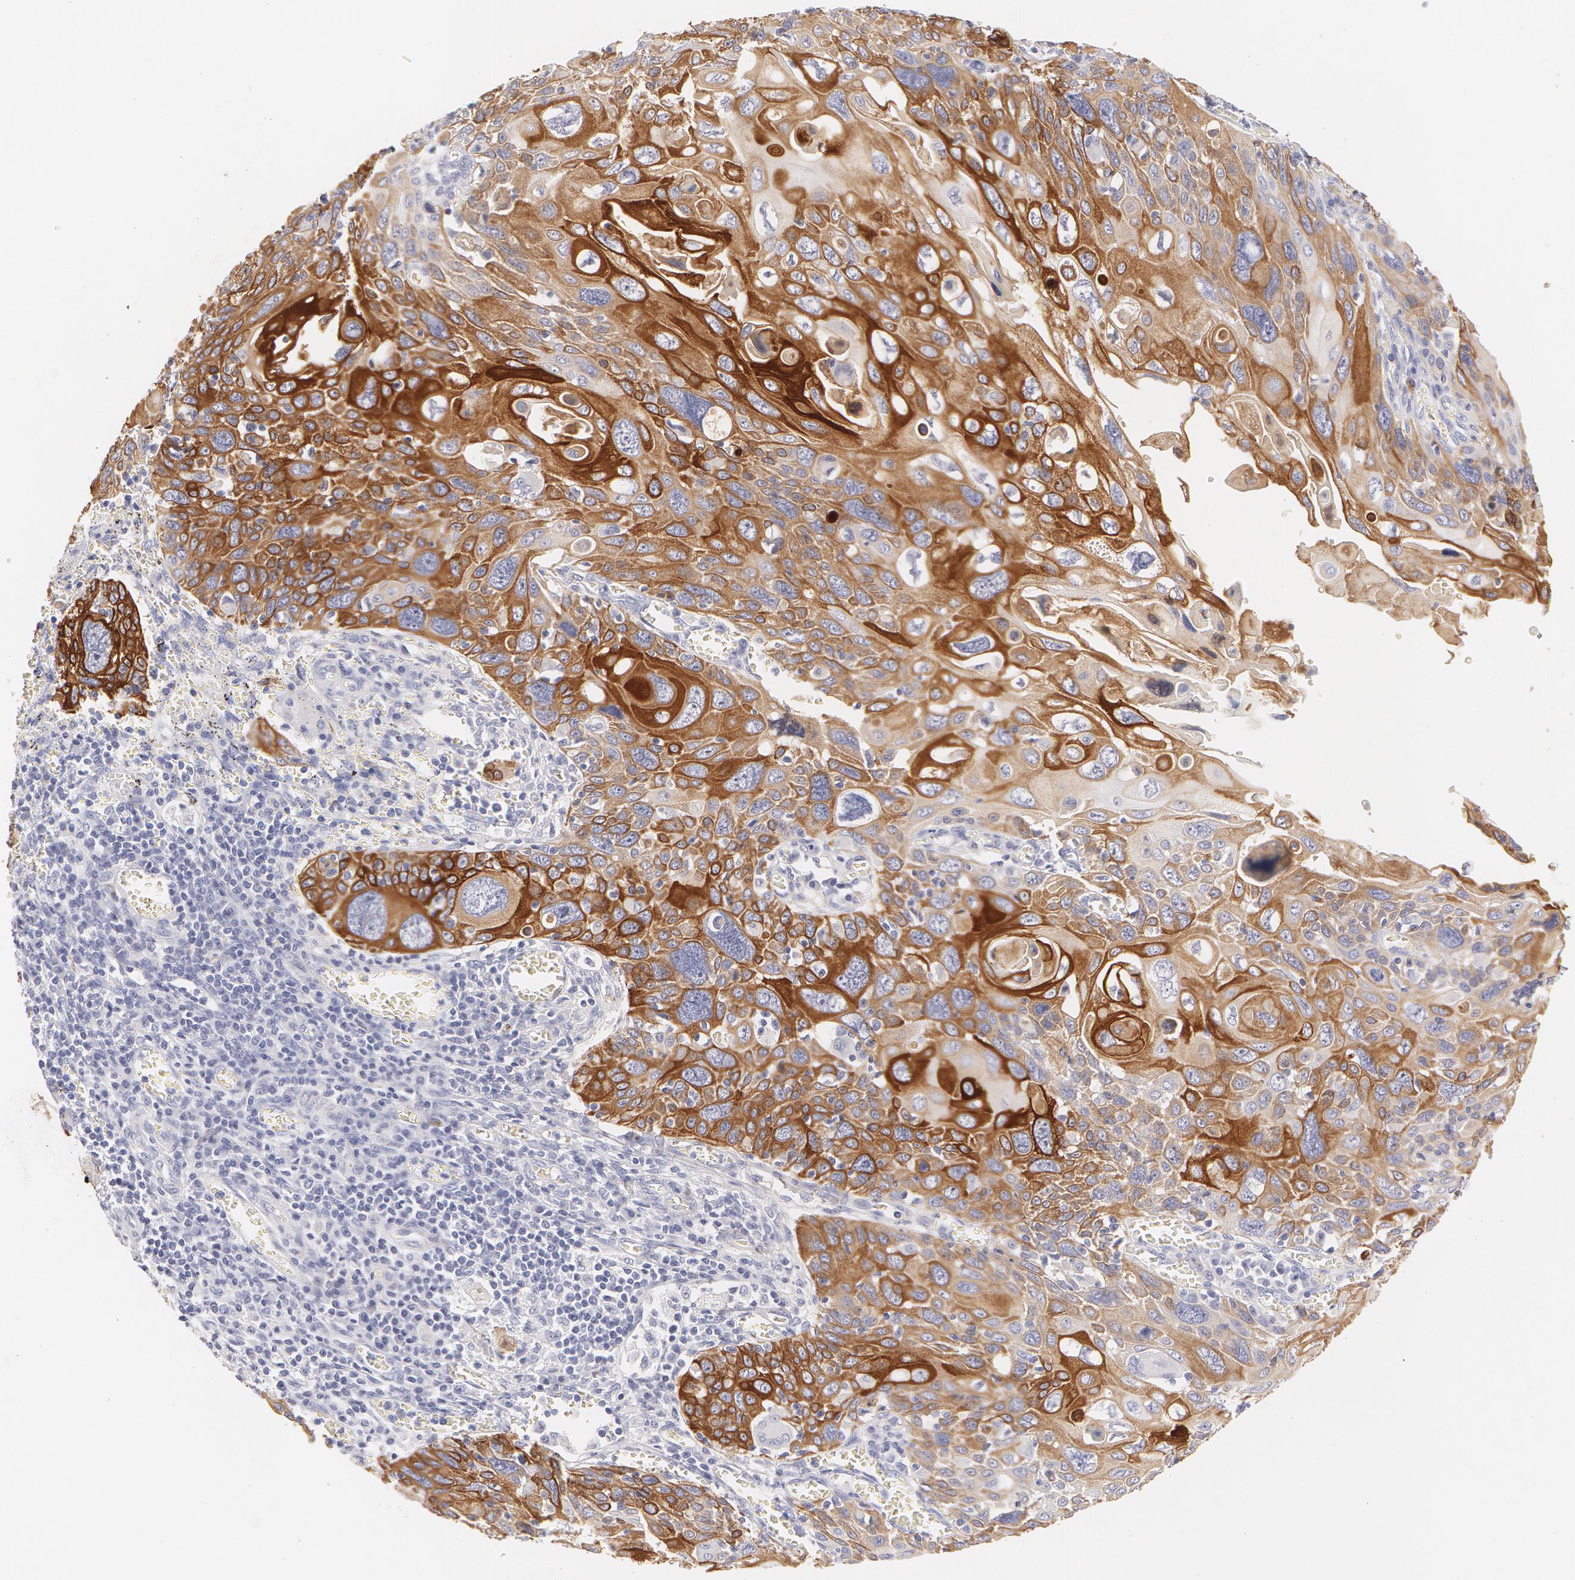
{"staining": {"intensity": "moderate", "quantity": ">75%", "location": "cytoplasmic/membranous"}, "tissue": "cervical cancer", "cell_type": "Tumor cells", "image_type": "cancer", "snomed": [{"axis": "morphology", "description": "Squamous cell carcinoma, NOS"}, {"axis": "topography", "description": "Cervix"}], "caption": "Squamous cell carcinoma (cervical) was stained to show a protein in brown. There is medium levels of moderate cytoplasmic/membranous positivity in approximately >75% of tumor cells. (DAB (3,3'-diaminobenzidine) IHC, brown staining for protein, blue staining for nuclei).", "gene": "KRT8", "patient": {"sex": "female", "age": 54}}